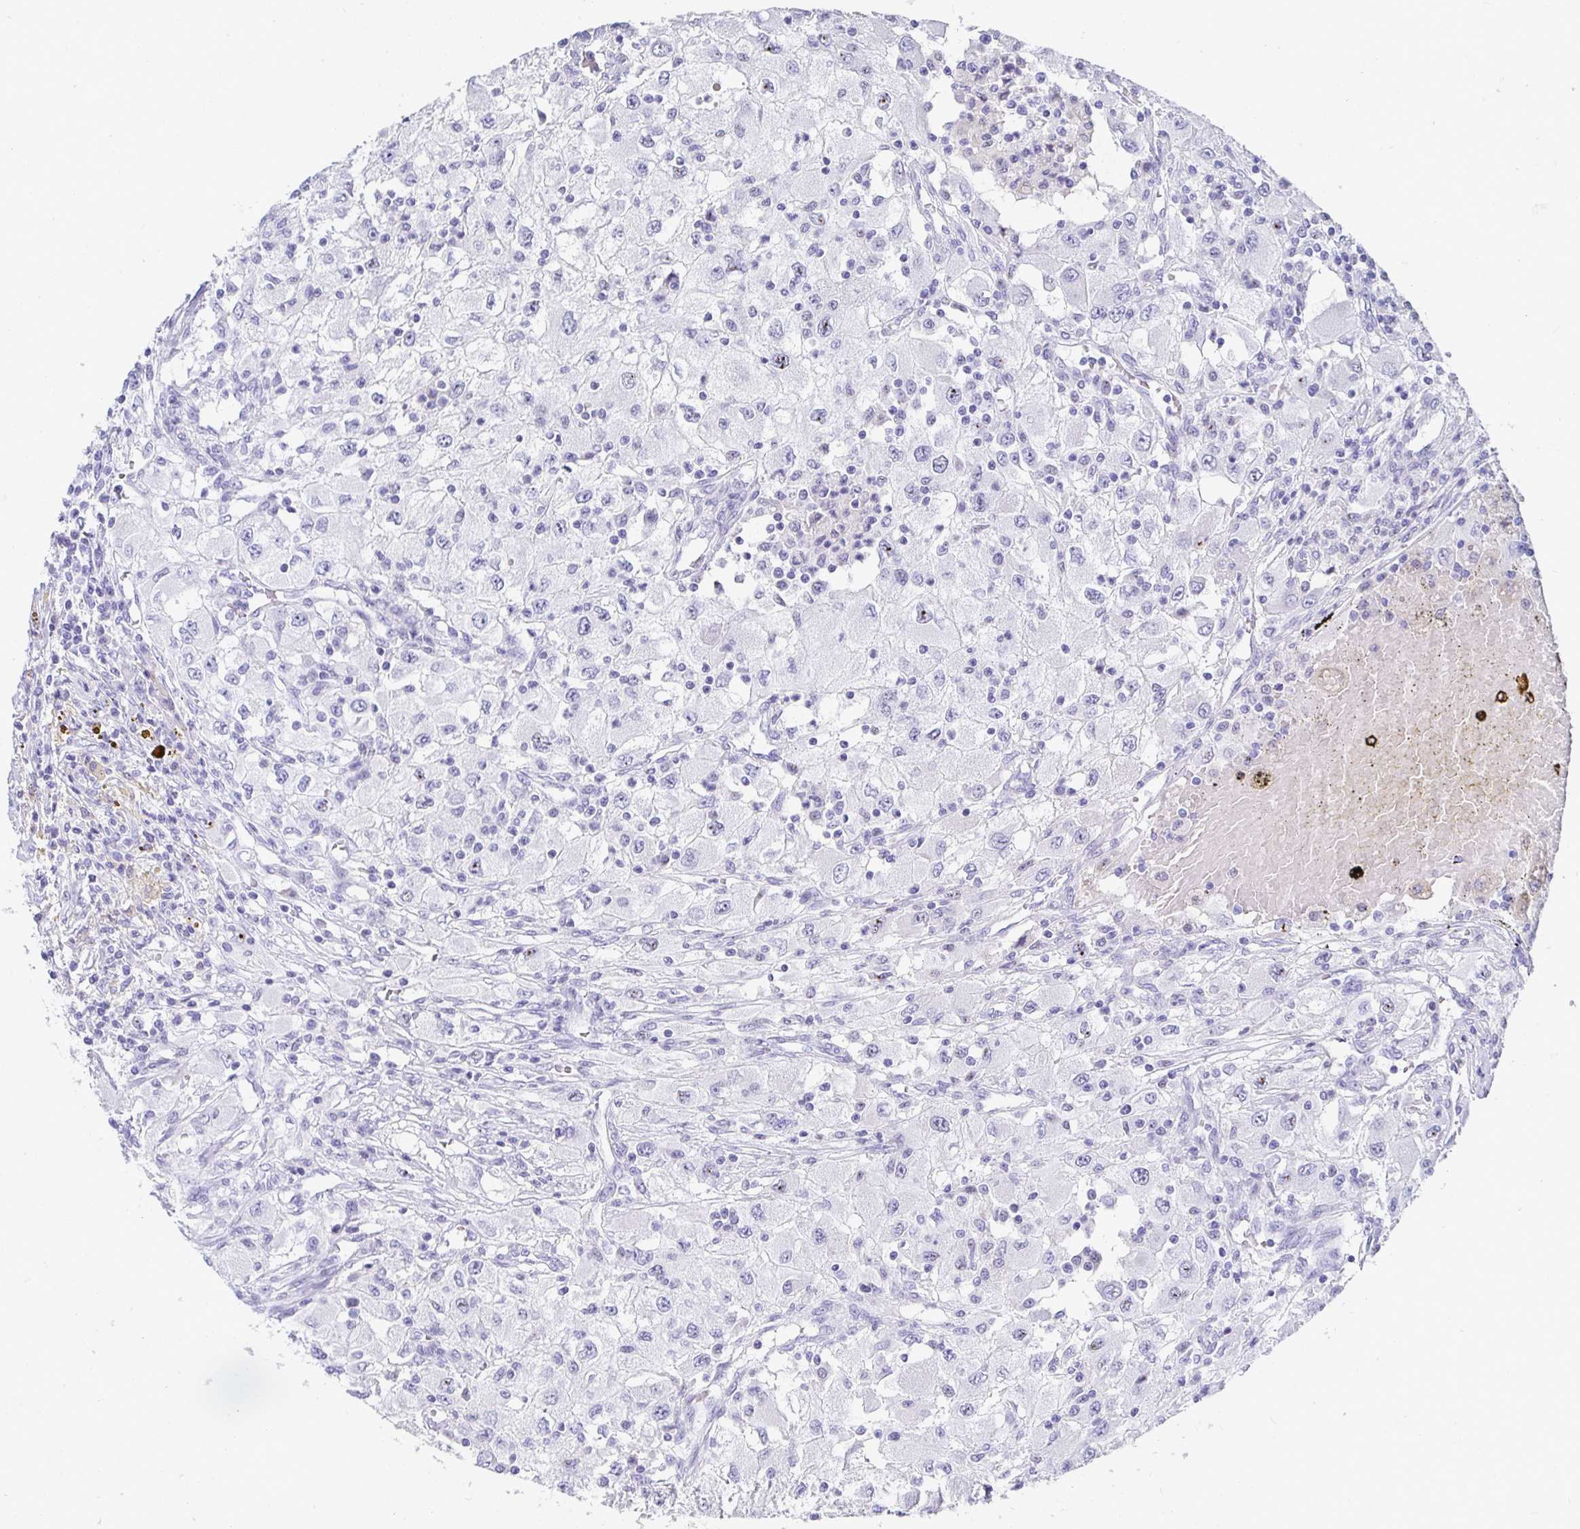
{"staining": {"intensity": "negative", "quantity": "none", "location": "none"}, "tissue": "renal cancer", "cell_type": "Tumor cells", "image_type": "cancer", "snomed": [{"axis": "morphology", "description": "Adenocarcinoma, NOS"}, {"axis": "topography", "description": "Kidney"}], "caption": "Tumor cells show no significant positivity in renal cancer (adenocarcinoma).", "gene": "TMEM241", "patient": {"sex": "female", "age": 67}}